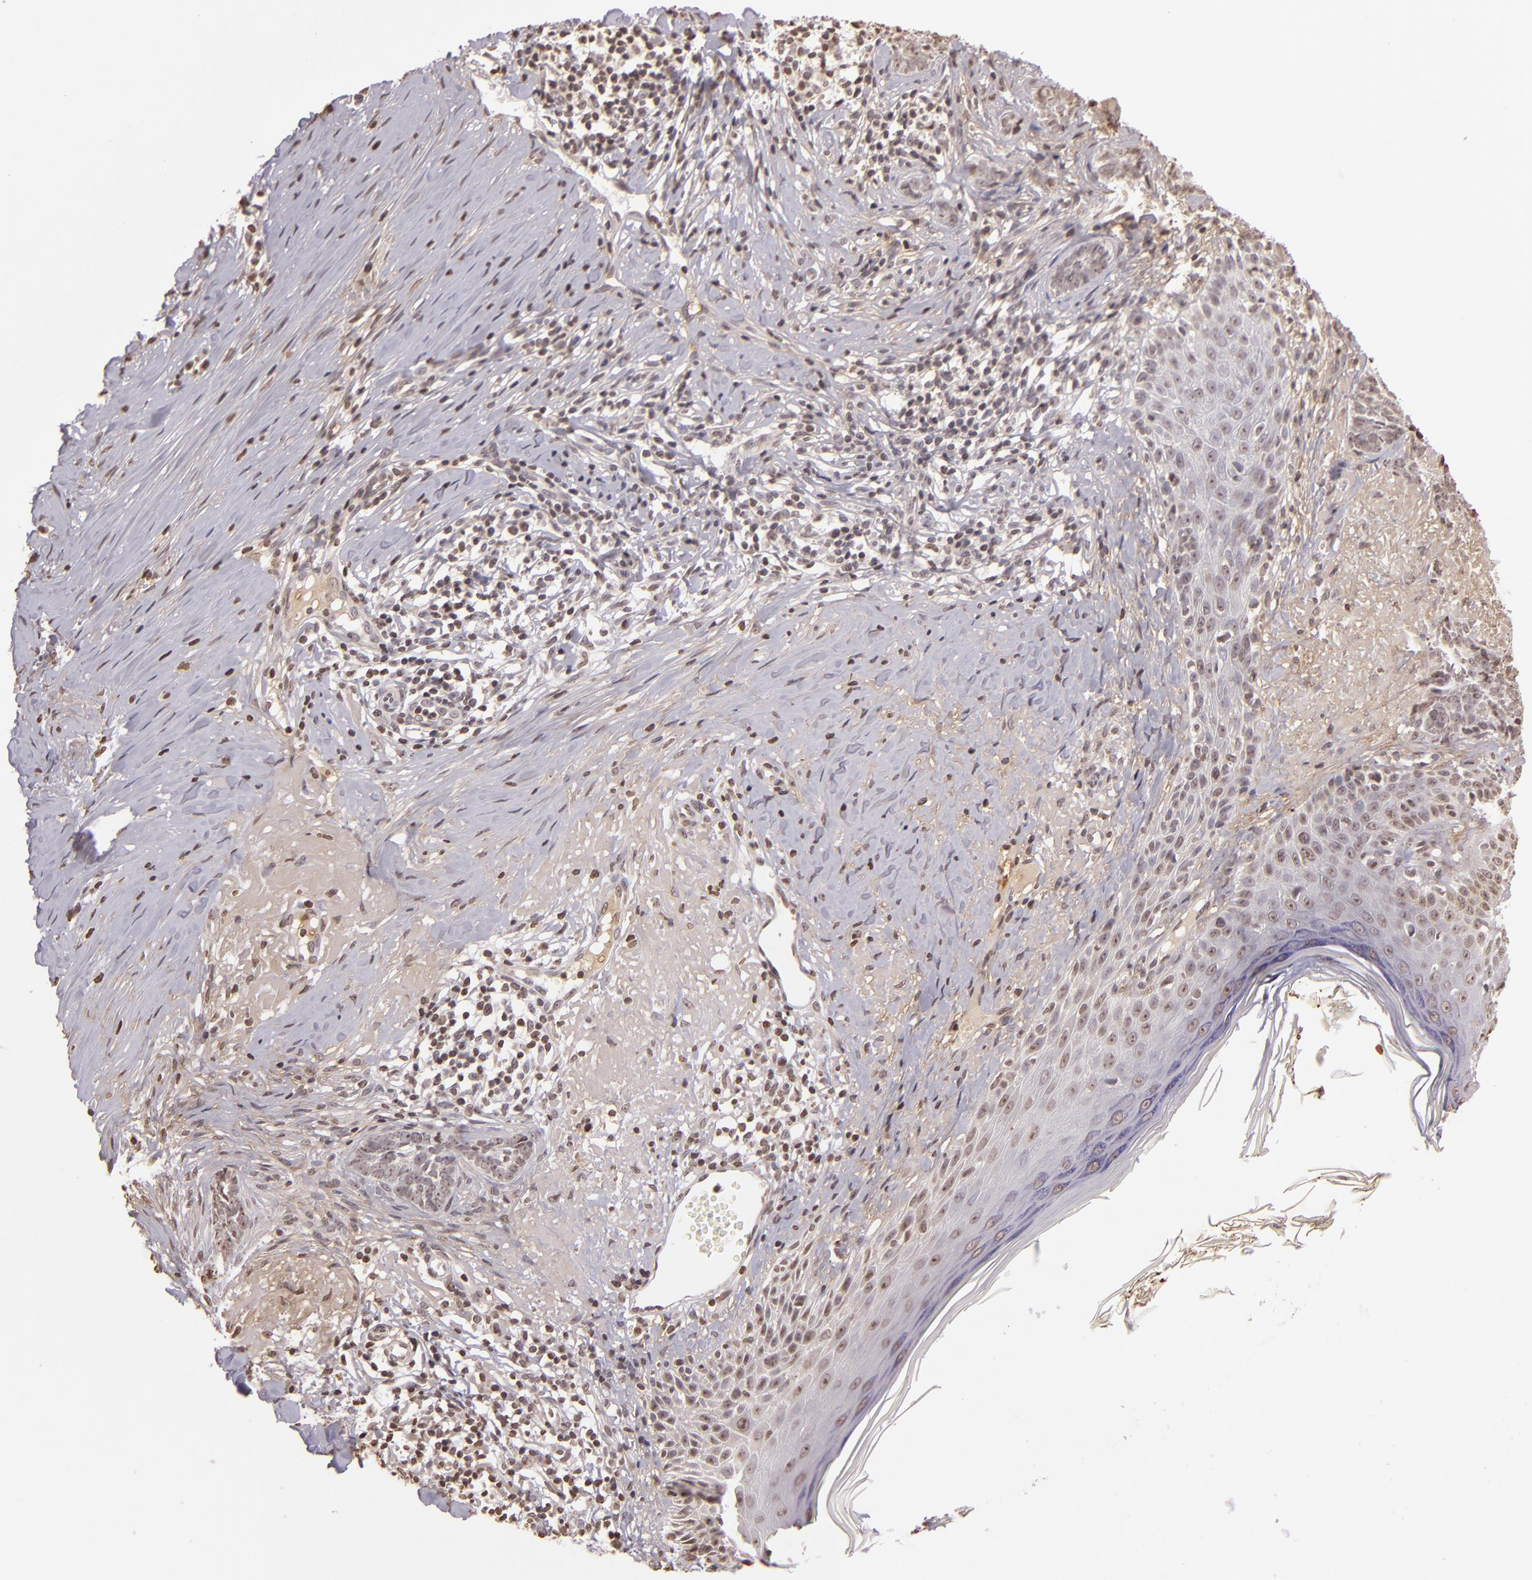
{"staining": {"intensity": "negative", "quantity": "none", "location": "none"}, "tissue": "skin cancer", "cell_type": "Tumor cells", "image_type": "cancer", "snomed": [{"axis": "morphology", "description": "Basal cell carcinoma"}, {"axis": "topography", "description": "Skin"}], "caption": "IHC histopathology image of neoplastic tissue: human basal cell carcinoma (skin) stained with DAB displays no significant protein expression in tumor cells.", "gene": "THRB", "patient": {"sex": "female", "age": 81}}